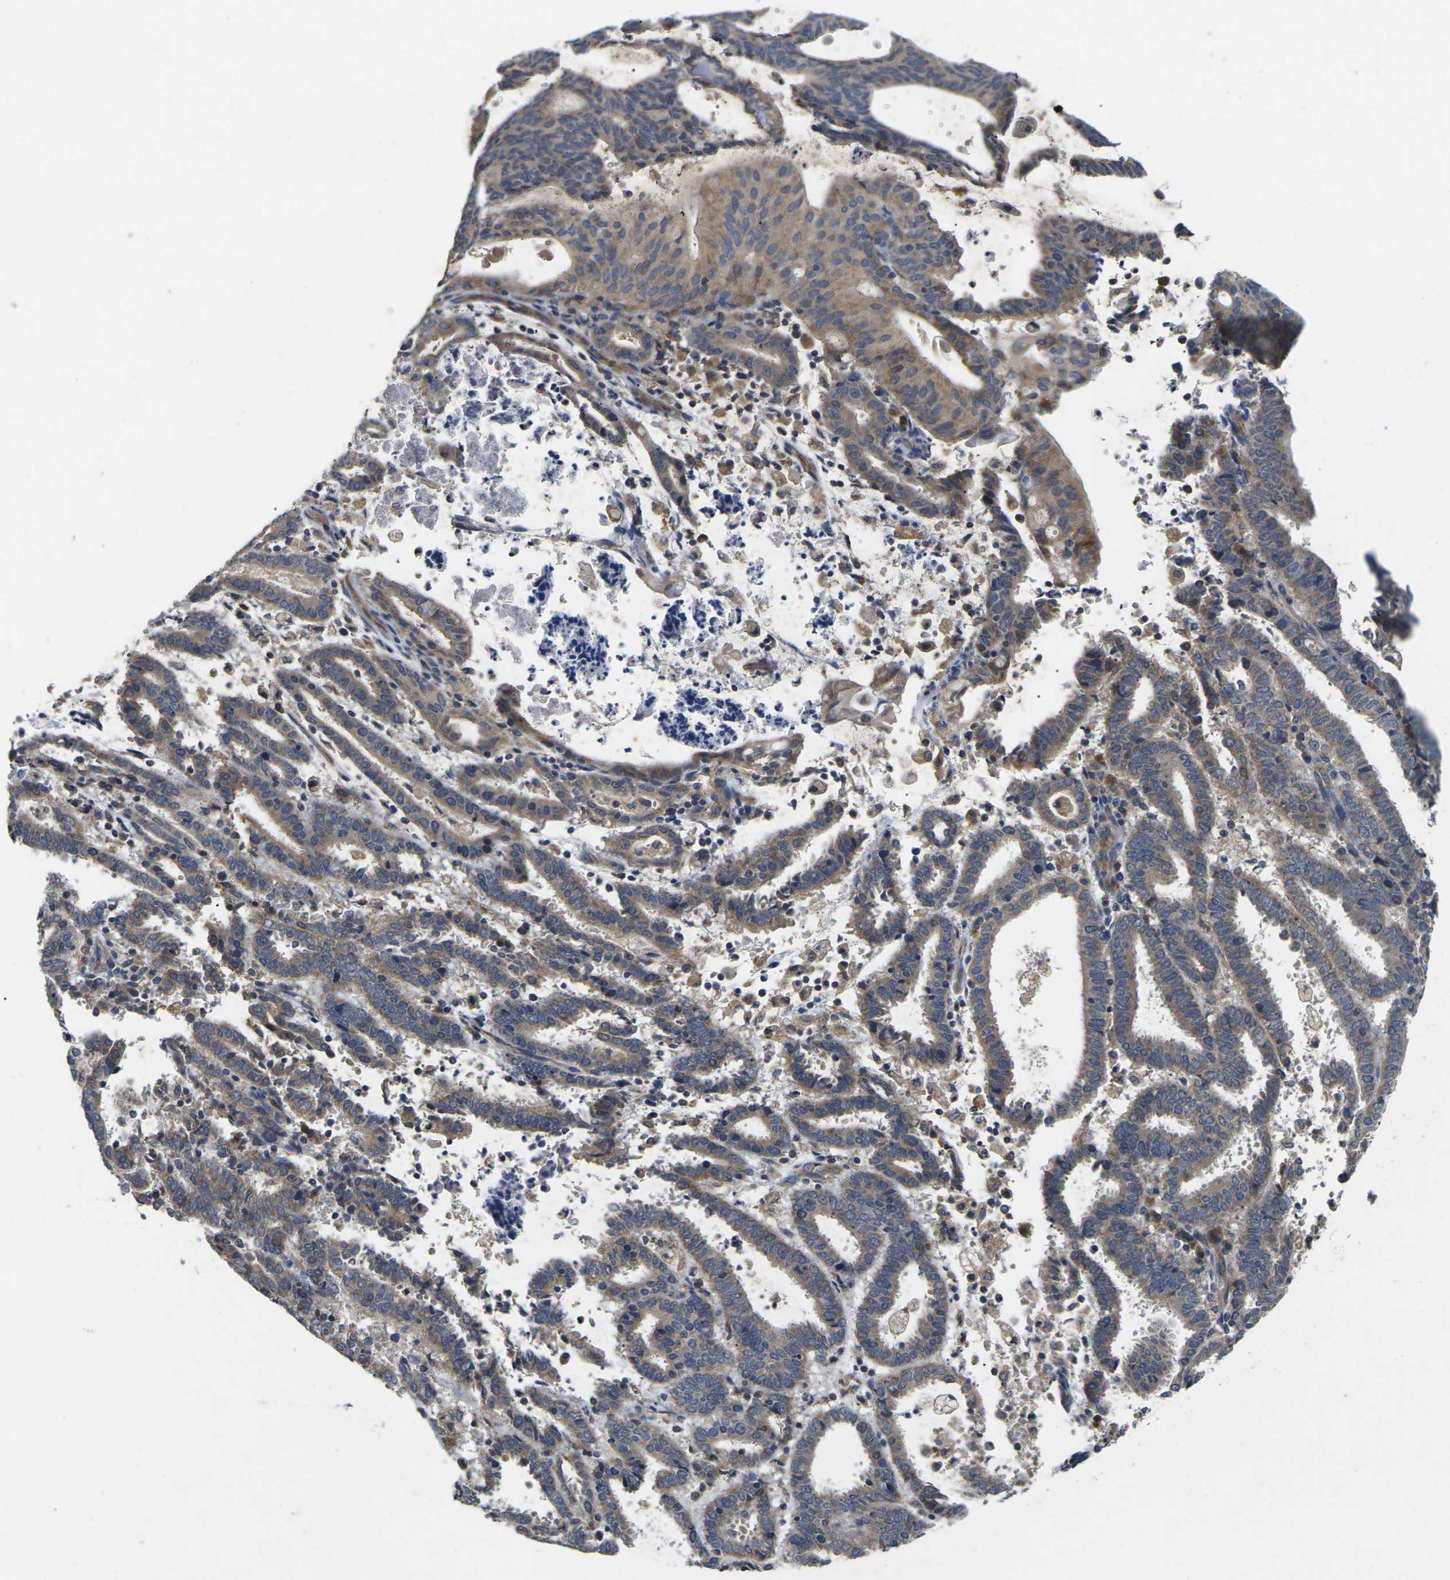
{"staining": {"intensity": "moderate", "quantity": ">75%", "location": "cytoplasmic/membranous"}, "tissue": "endometrial cancer", "cell_type": "Tumor cells", "image_type": "cancer", "snomed": [{"axis": "morphology", "description": "Adenocarcinoma, NOS"}, {"axis": "topography", "description": "Uterus"}], "caption": "This is an image of immunohistochemistry staining of endometrial cancer, which shows moderate expression in the cytoplasmic/membranous of tumor cells.", "gene": "KIF1B", "patient": {"sex": "female", "age": 83}}